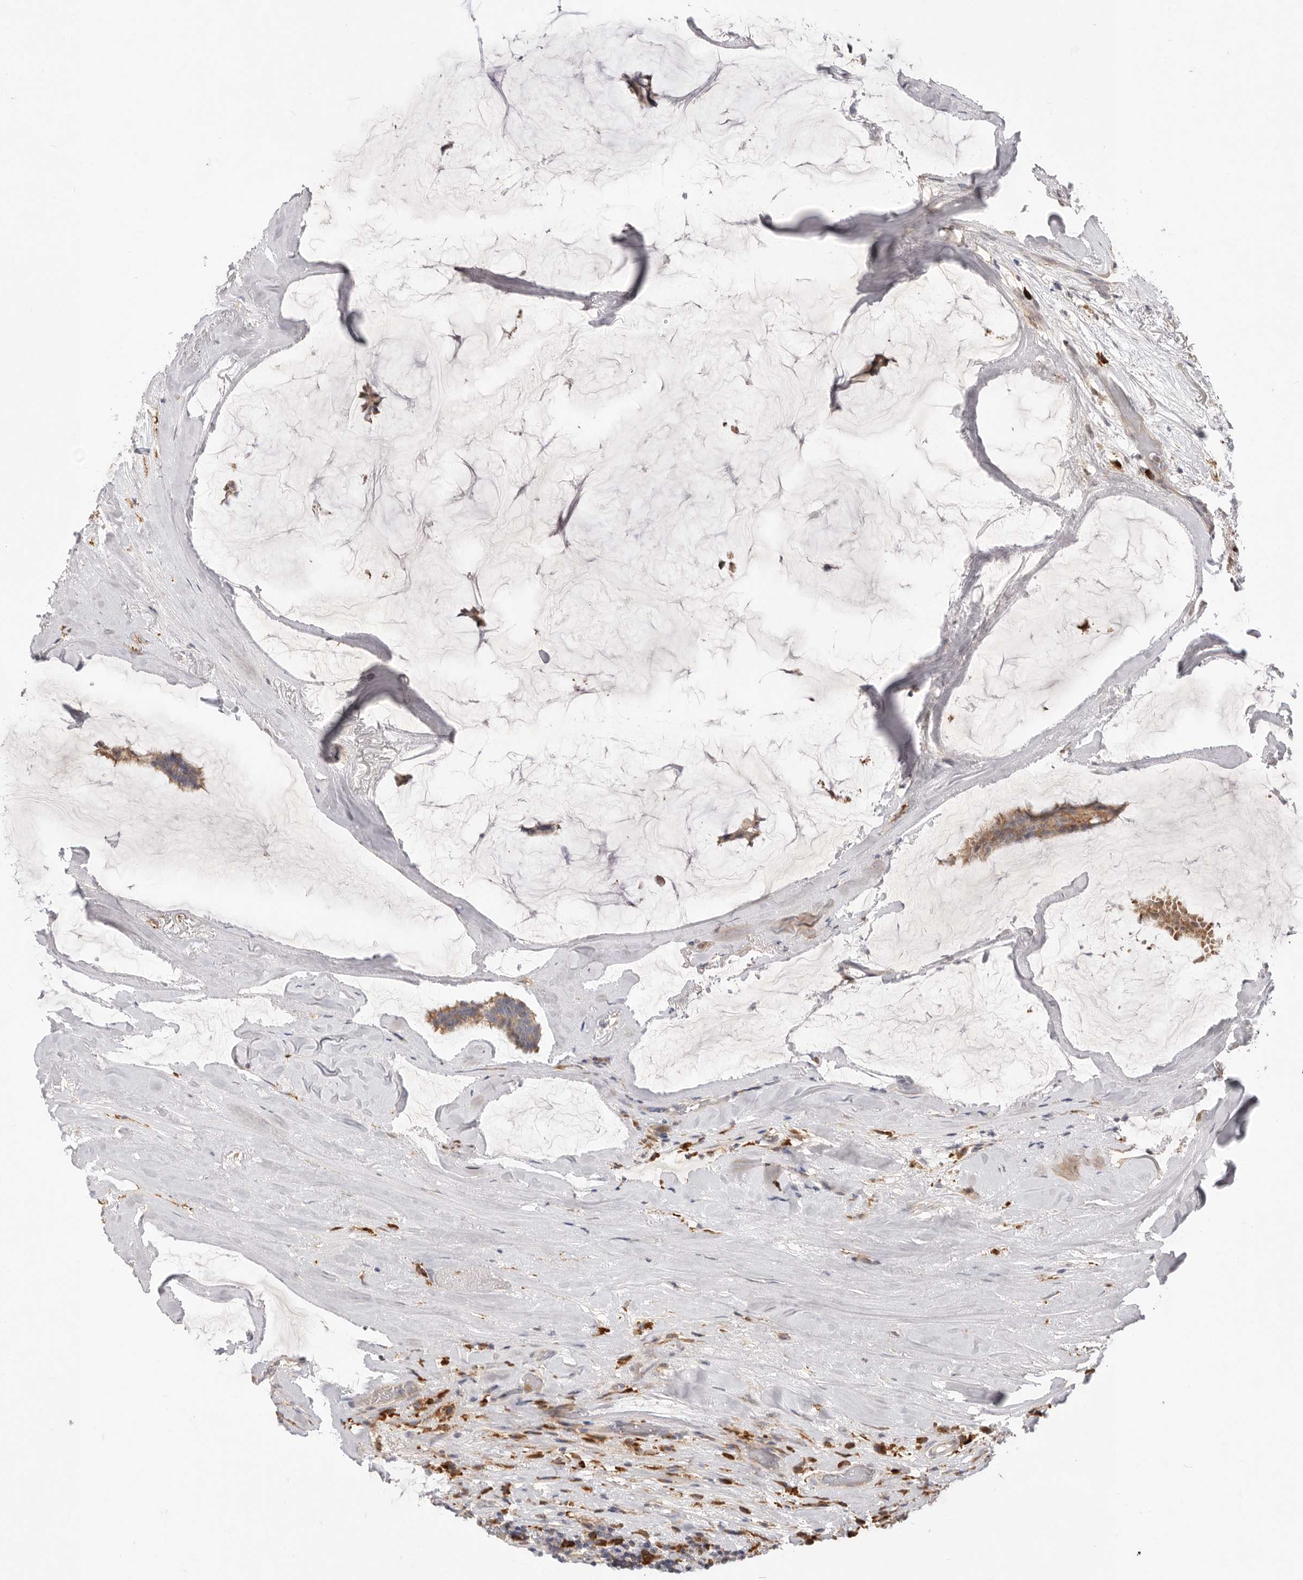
{"staining": {"intensity": "moderate", "quantity": ">75%", "location": "cytoplasmic/membranous"}, "tissue": "breast cancer", "cell_type": "Tumor cells", "image_type": "cancer", "snomed": [{"axis": "morphology", "description": "Duct carcinoma"}, {"axis": "topography", "description": "Breast"}], "caption": "Human intraductal carcinoma (breast) stained with a protein marker shows moderate staining in tumor cells.", "gene": "USH1C", "patient": {"sex": "female", "age": 93}}